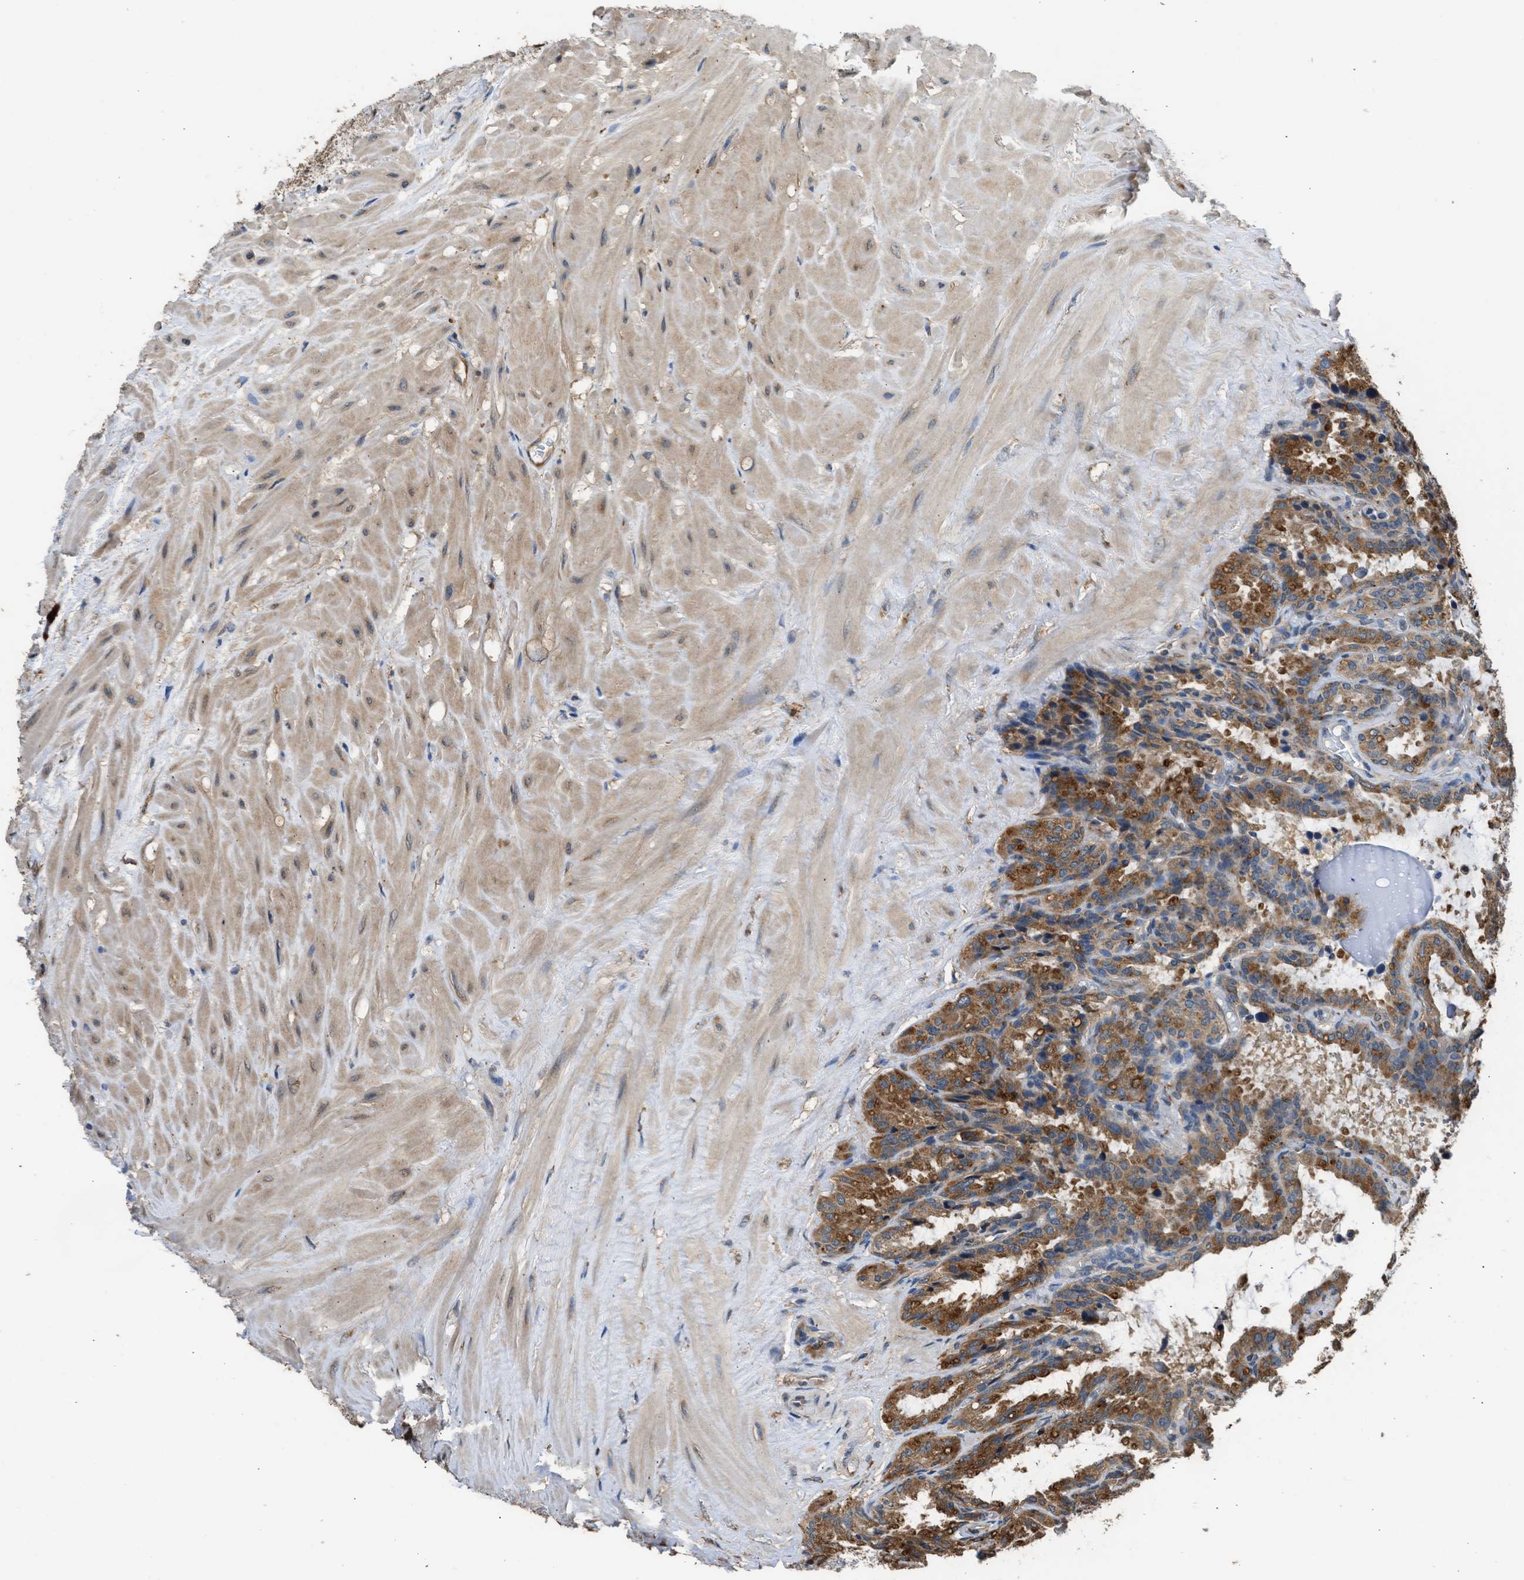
{"staining": {"intensity": "moderate", "quantity": ">75%", "location": "cytoplasmic/membranous"}, "tissue": "seminal vesicle", "cell_type": "Glandular cells", "image_type": "normal", "snomed": [{"axis": "morphology", "description": "Normal tissue, NOS"}, {"axis": "topography", "description": "Seminal veicle"}], "caption": "IHC of unremarkable human seminal vesicle shows medium levels of moderate cytoplasmic/membranous staining in approximately >75% of glandular cells. (IHC, brightfield microscopy, high magnification).", "gene": "SLC36A4", "patient": {"sex": "male", "age": 46}}